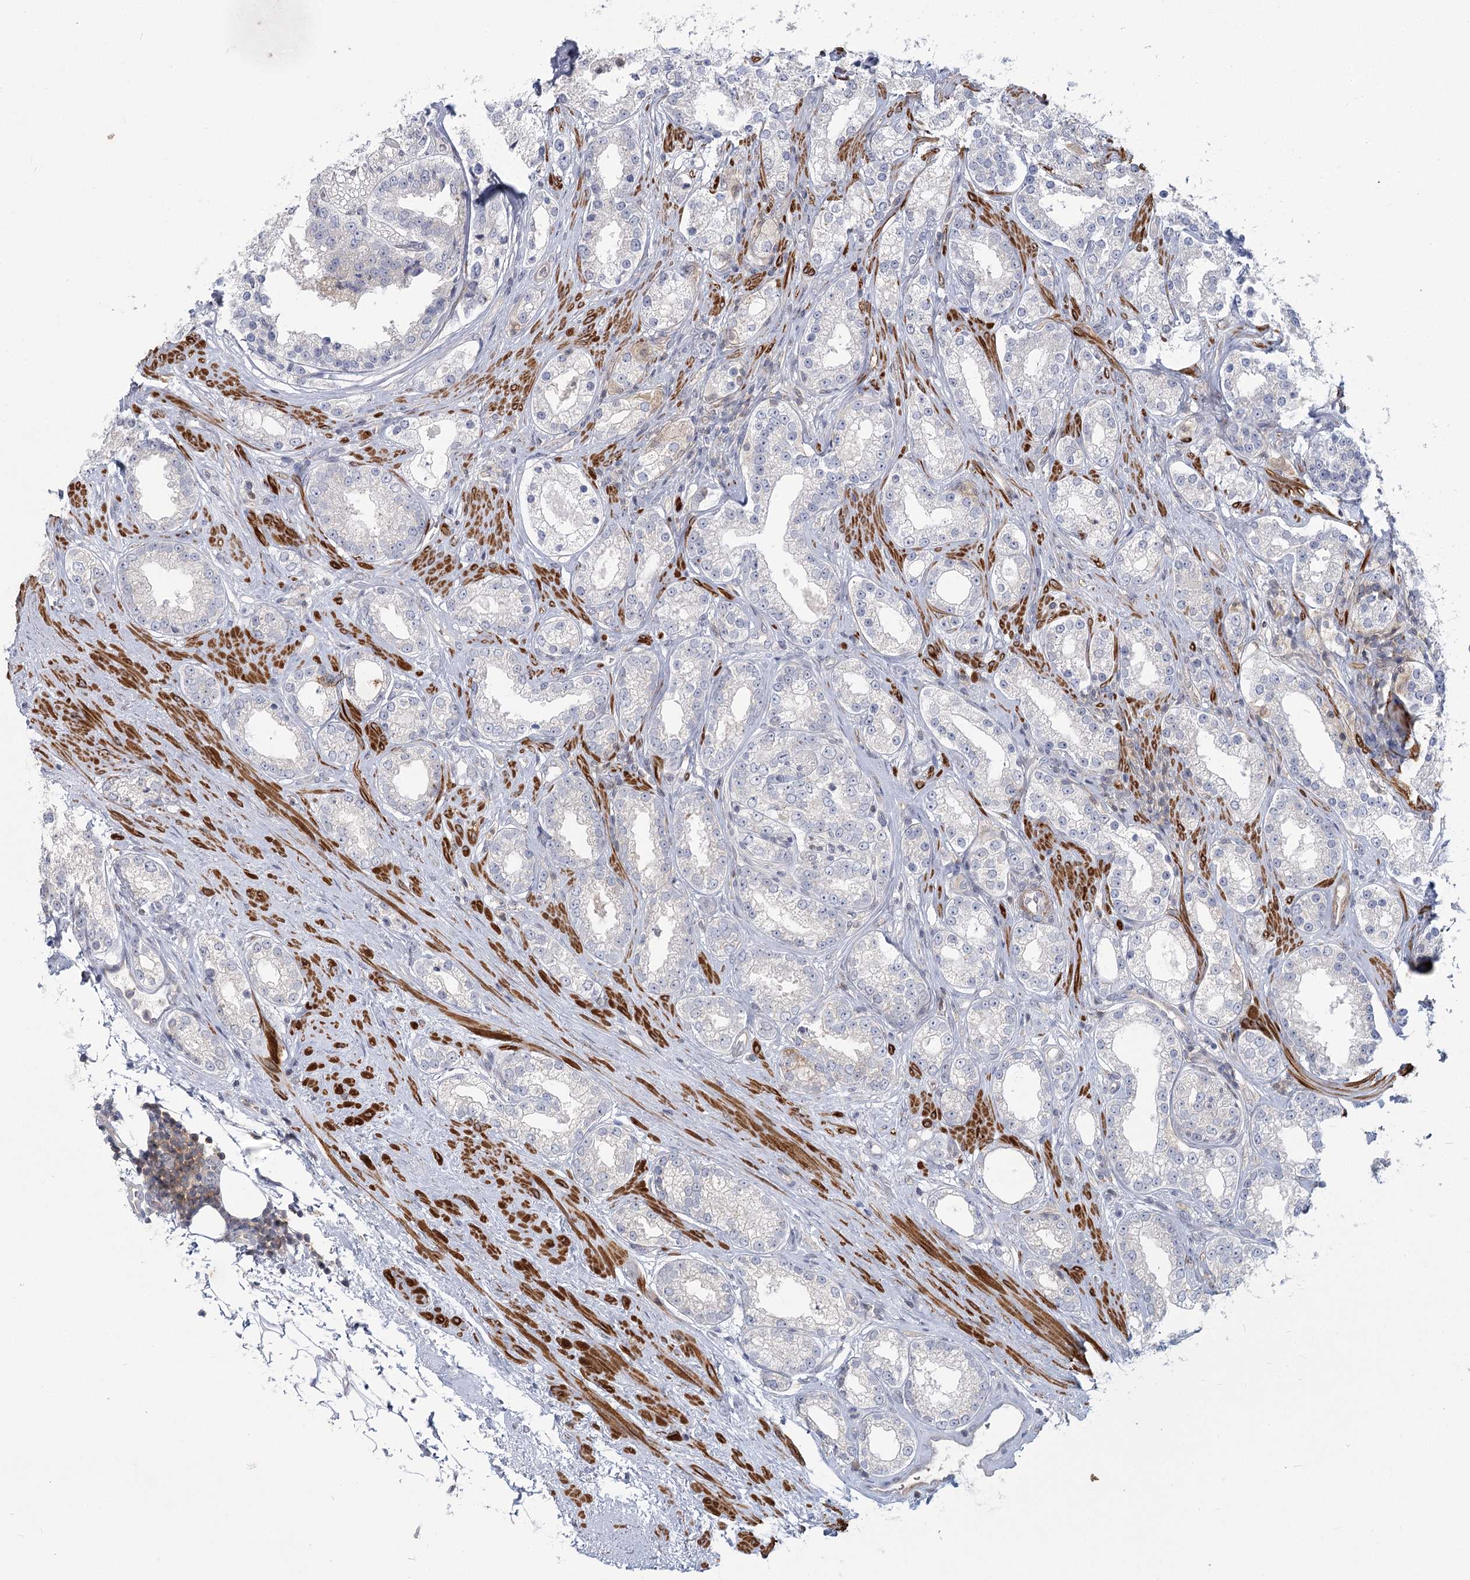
{"staining": {"intensity": "weak", "quantity": "<25%", "location": "cytoplasmic/membranous"}, "tissue": "prostate cancer", "cell_type": "Tumor cells", "image_type": "cancer", "snomed": [{"axis": "morphology", "description": "Normal tissue, NOS"}, {"axis": "morphology", "description": "Adenocarcinoma, High grade"}, {"axis": "topography", "description": "Prostate"}], "caption": "Prostate adenocarcinoma (high-grade) was stained to show a protein in brown. There is no significant staining in tumor cells. (Immunohistochemistry (ihc), brightfield microscopy, high magnification).", "gene": "USP11", "patient": {"sex": "male", "age": 83}}